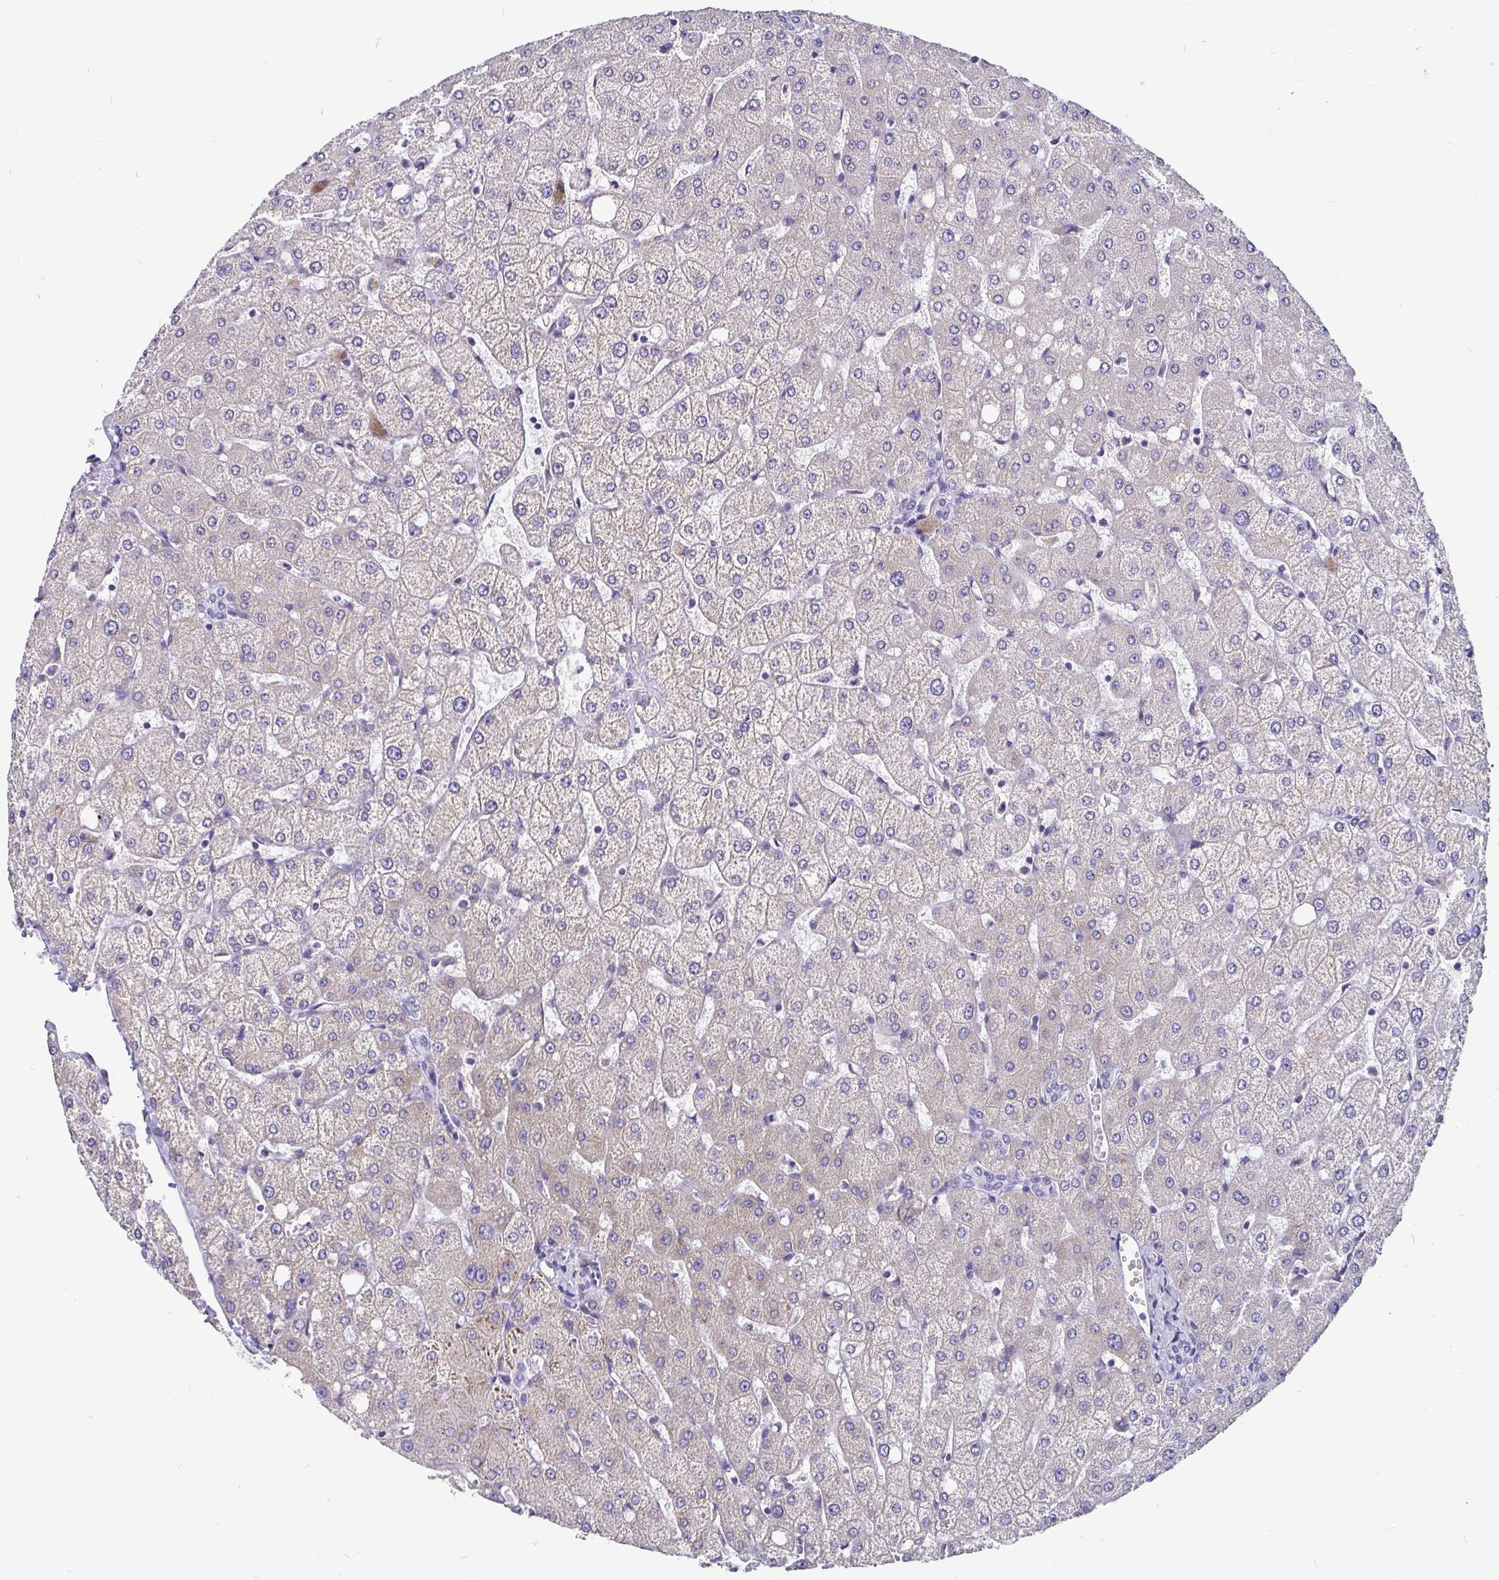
{"staining": {"intensity": "negative", "quantity": "none", "location": "none"}, "tissue": "liver", "cell_type": "Cholangiocytes", "image_type": "normal", "snomed": [{"axis": "morphology", "description": "Normal tissue, NOS"}, {"axis": "topography", "description": "Liver"}], "caption": "A high-resolution histopathology image shows IHC staining of normal liver, which exhibits no significant staining in cholangiocytes.", "gene": "ADAMTS6", "patient": {"sex": "female", "age": 54}}